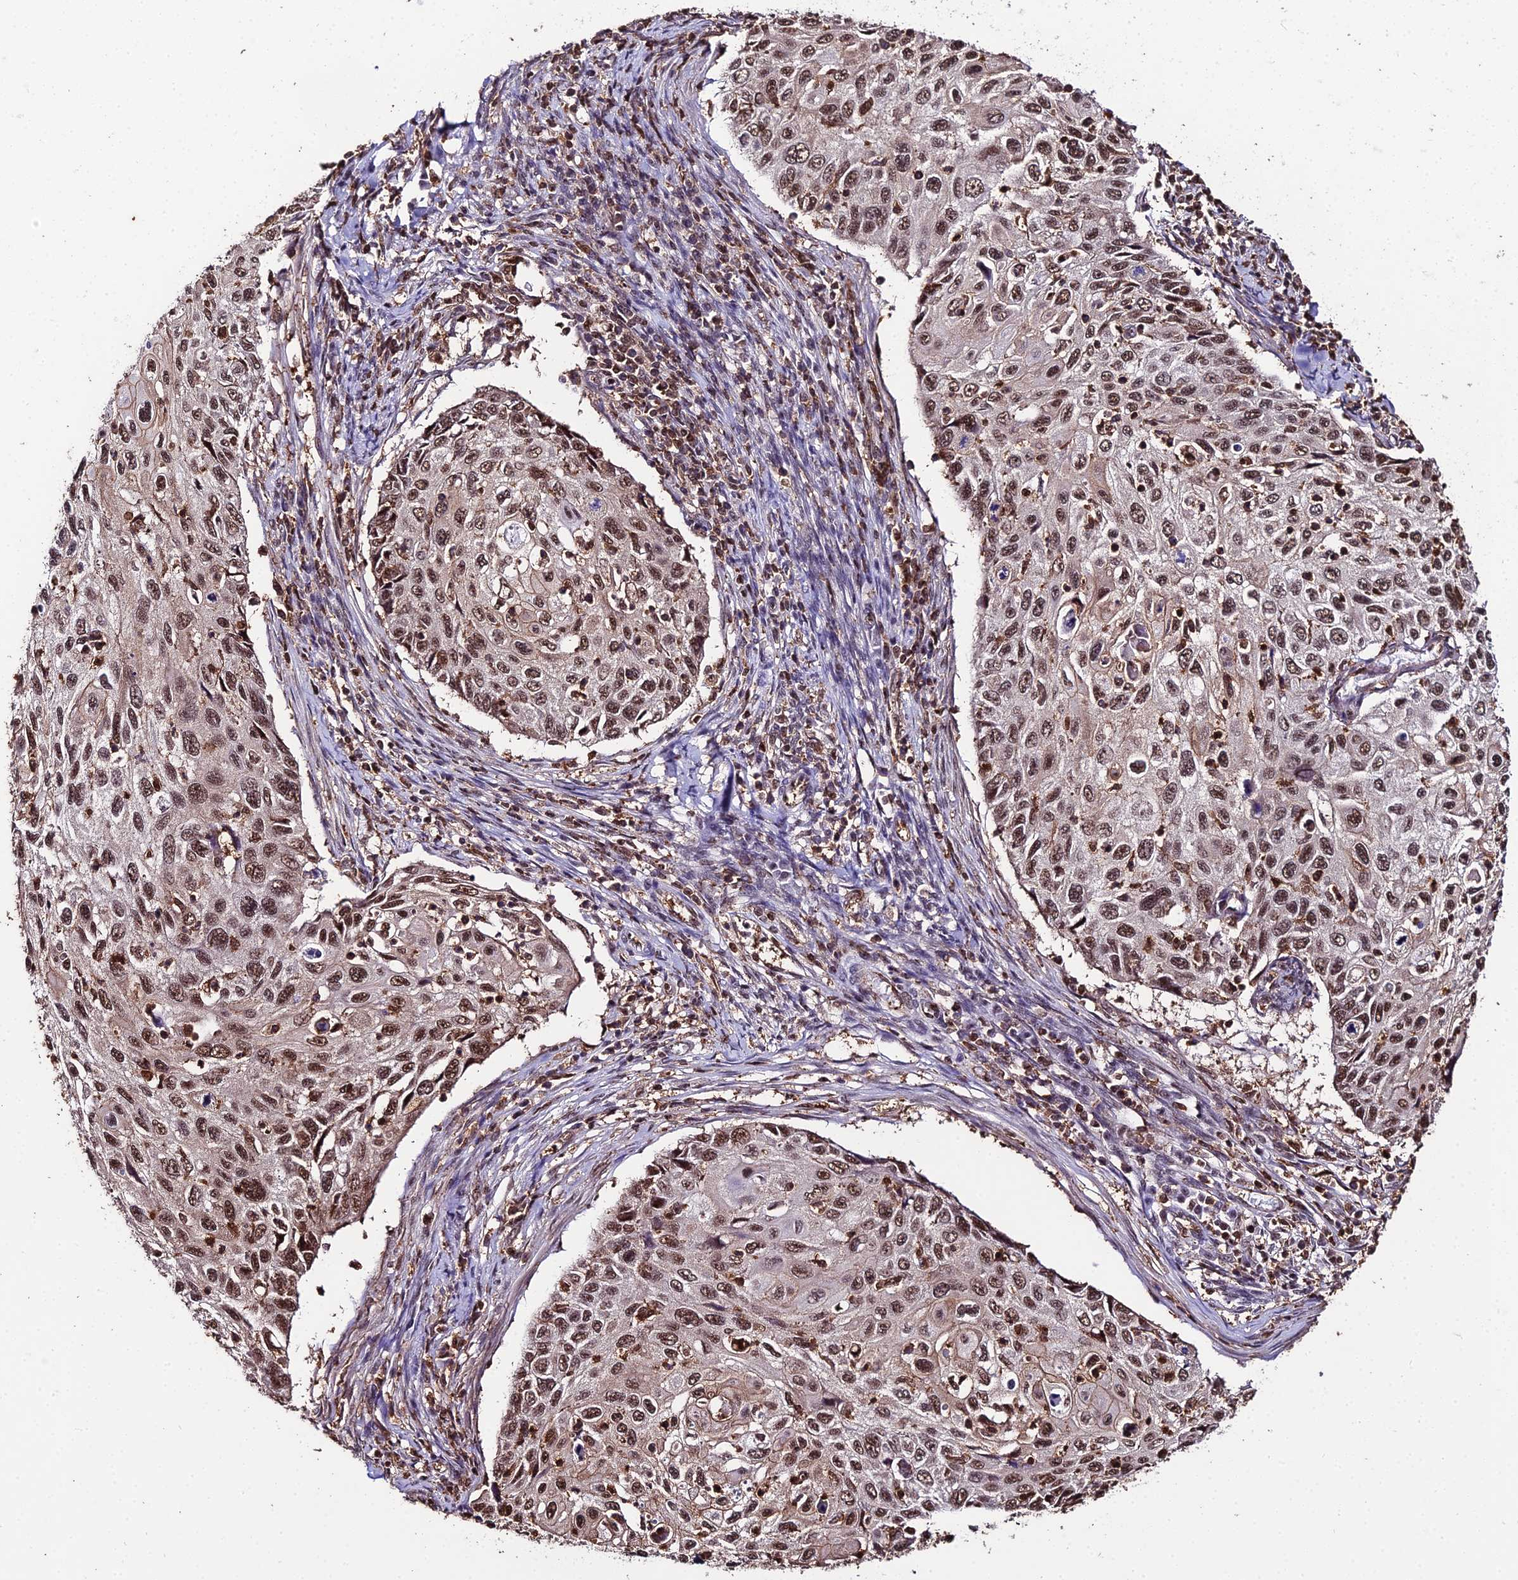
{"staining": {"intensity": "moderate", "quantity": ">75%", "location": "nuclear"}, "tissue": "cervical cancer", "cell_type": "Tumor cells", "image_type": "cancer", "snomed": [{"axis": "morphology", "description": "Squamous cell carcinoma, NOS"}, {"axis": "topography", "description": "Cervix"}], "caption": "A brown stain labels moderate nuclear expression of a protein in human cervical cancer tumor cells.", "gene": "PPP4C", "patient": {"sex": "female", "age": 70}}